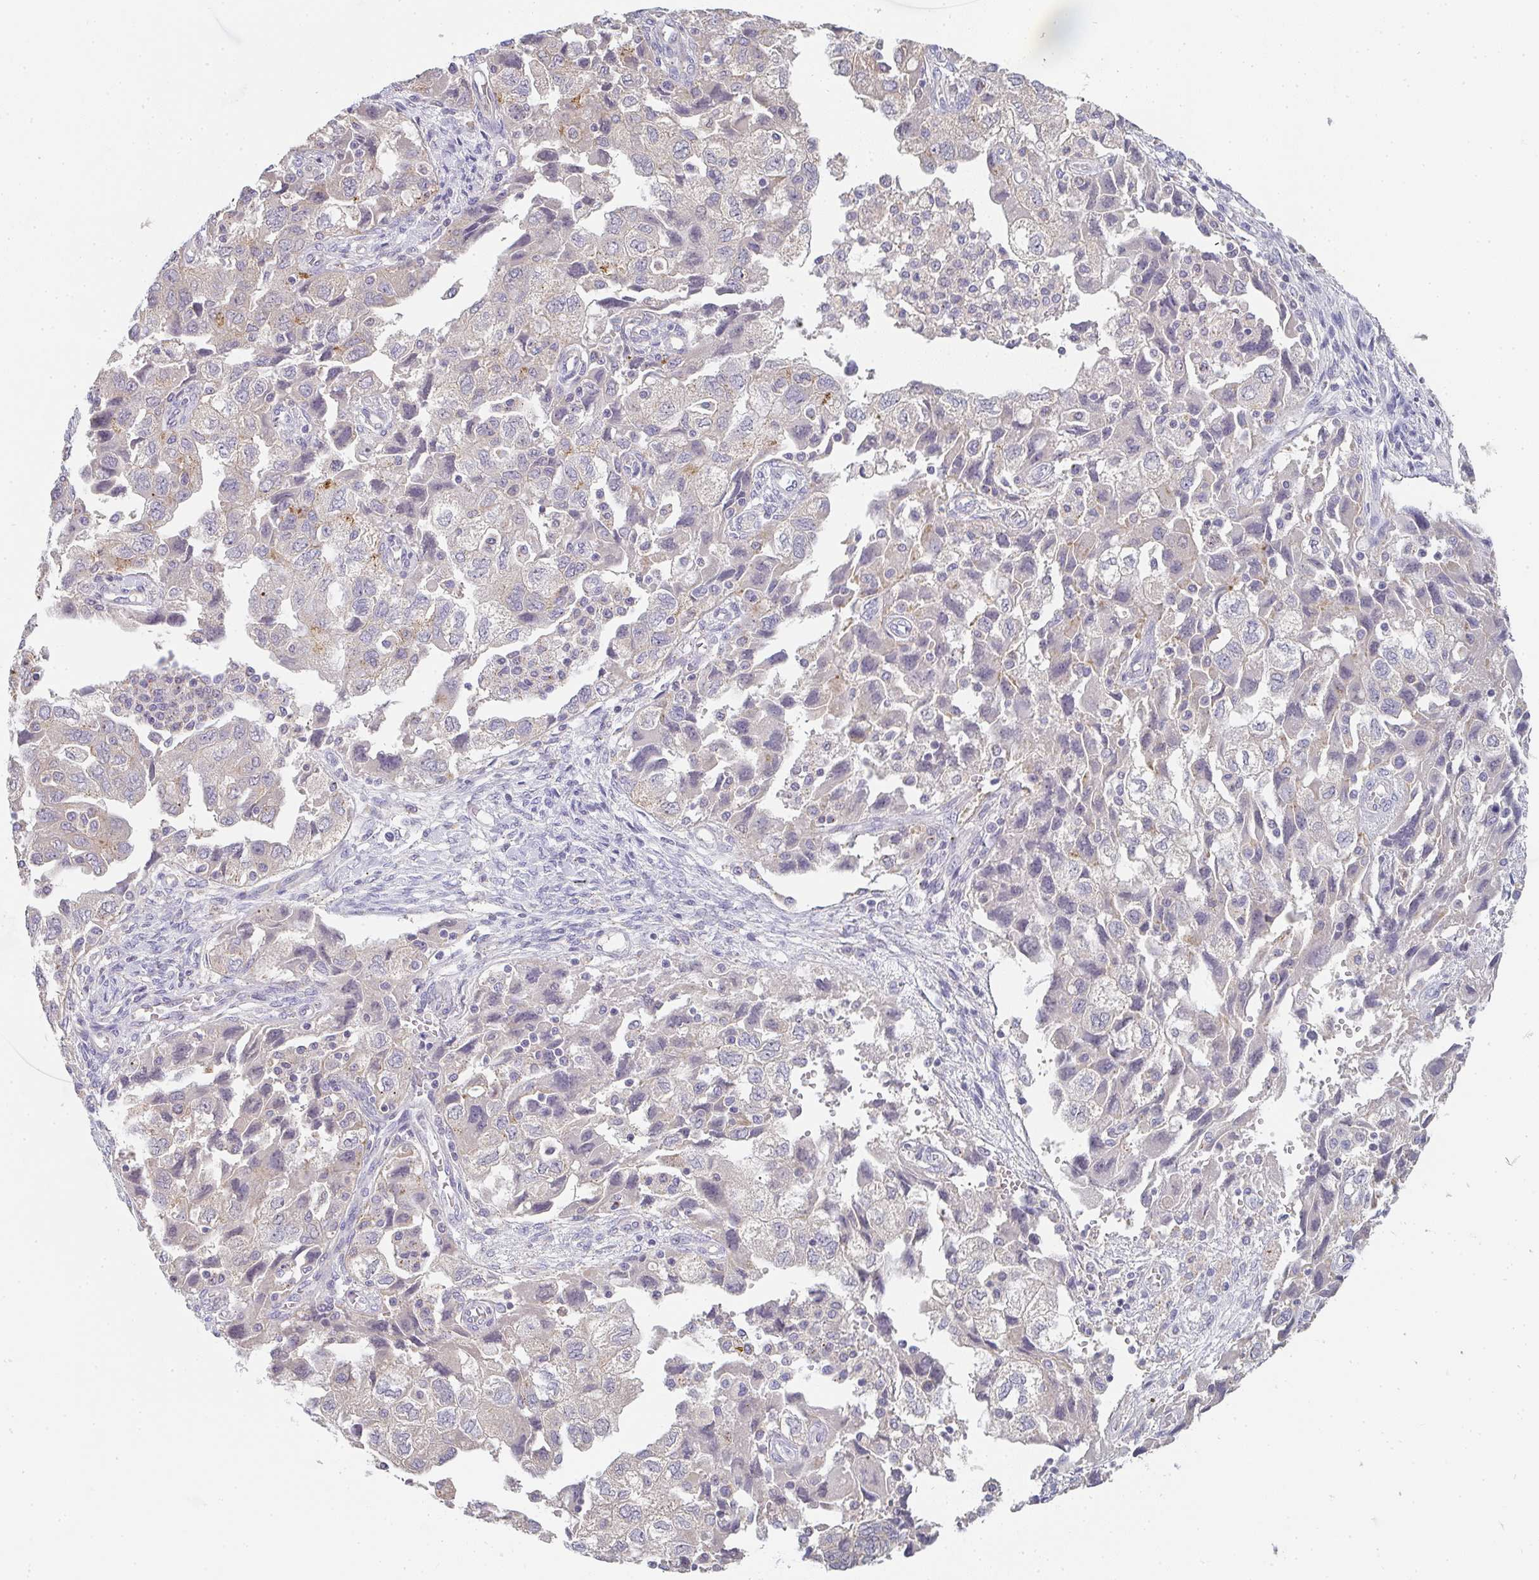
{"staining": {"intensity": "moderate", "quantity": "<25%", "location": "cytoplasmic/membranous"}, "tissue": "ovarian cancer", "cell_type": "Tumor cells", "image_type": "cancer", "snomed": [{"axis": "morphology", "description": "Carcinoma, NOS"}, {"axis": "morphology", "description": "Cystadenocarcinoma, serous, NOS"}, {"axis": "topography", "description": "Ovary"}], "caption": "Serous cystadenocarcinoma (ovarian) tissue demonstrates moderate cytoplasmic/membranous expression in approximately <25% of tumor cells, visualized by immunohistochemistry.", "gene": "CHMP5", "patient": {"sex": "female", "age": 69}}